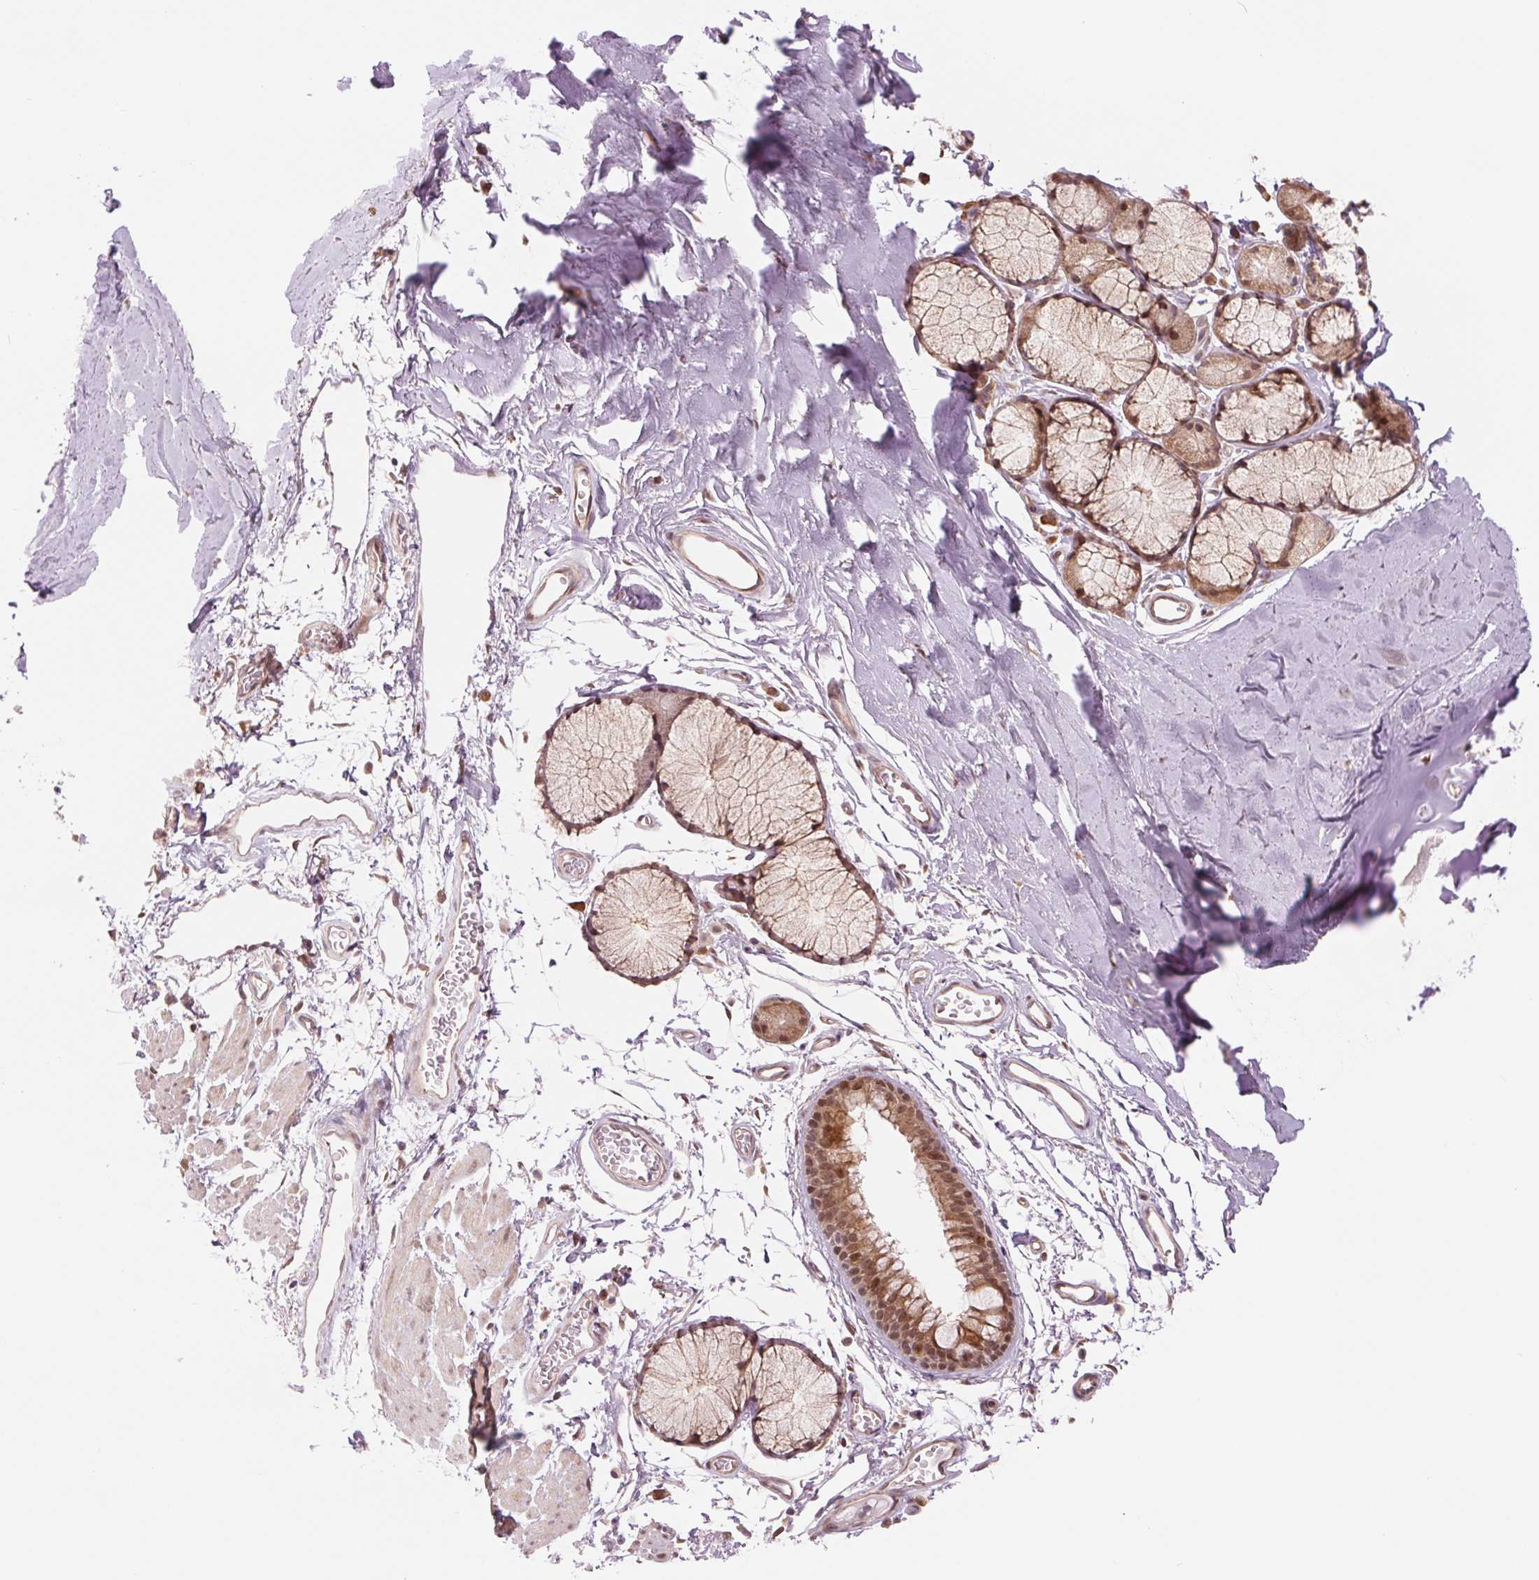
{"staining": {"intensity": "negative", "quantity": "none", "location": "none"}, "tissue": "adipose tissue", "cell_type": "Adipocytes", "image_type": "normal", "snomed": [{"axis": "morphology", "description": "Normal tissue, NOS"}, {"axis": "topography", "description": "Cartilage tissue"}, {"axis": "topography", "description": "Bronchus"}], "caption": "The micrograph displays no staining of adipocytes in normal adipose tissue.", "gene": "ERI3", "patient": {"sex": "female", "age": 79}}